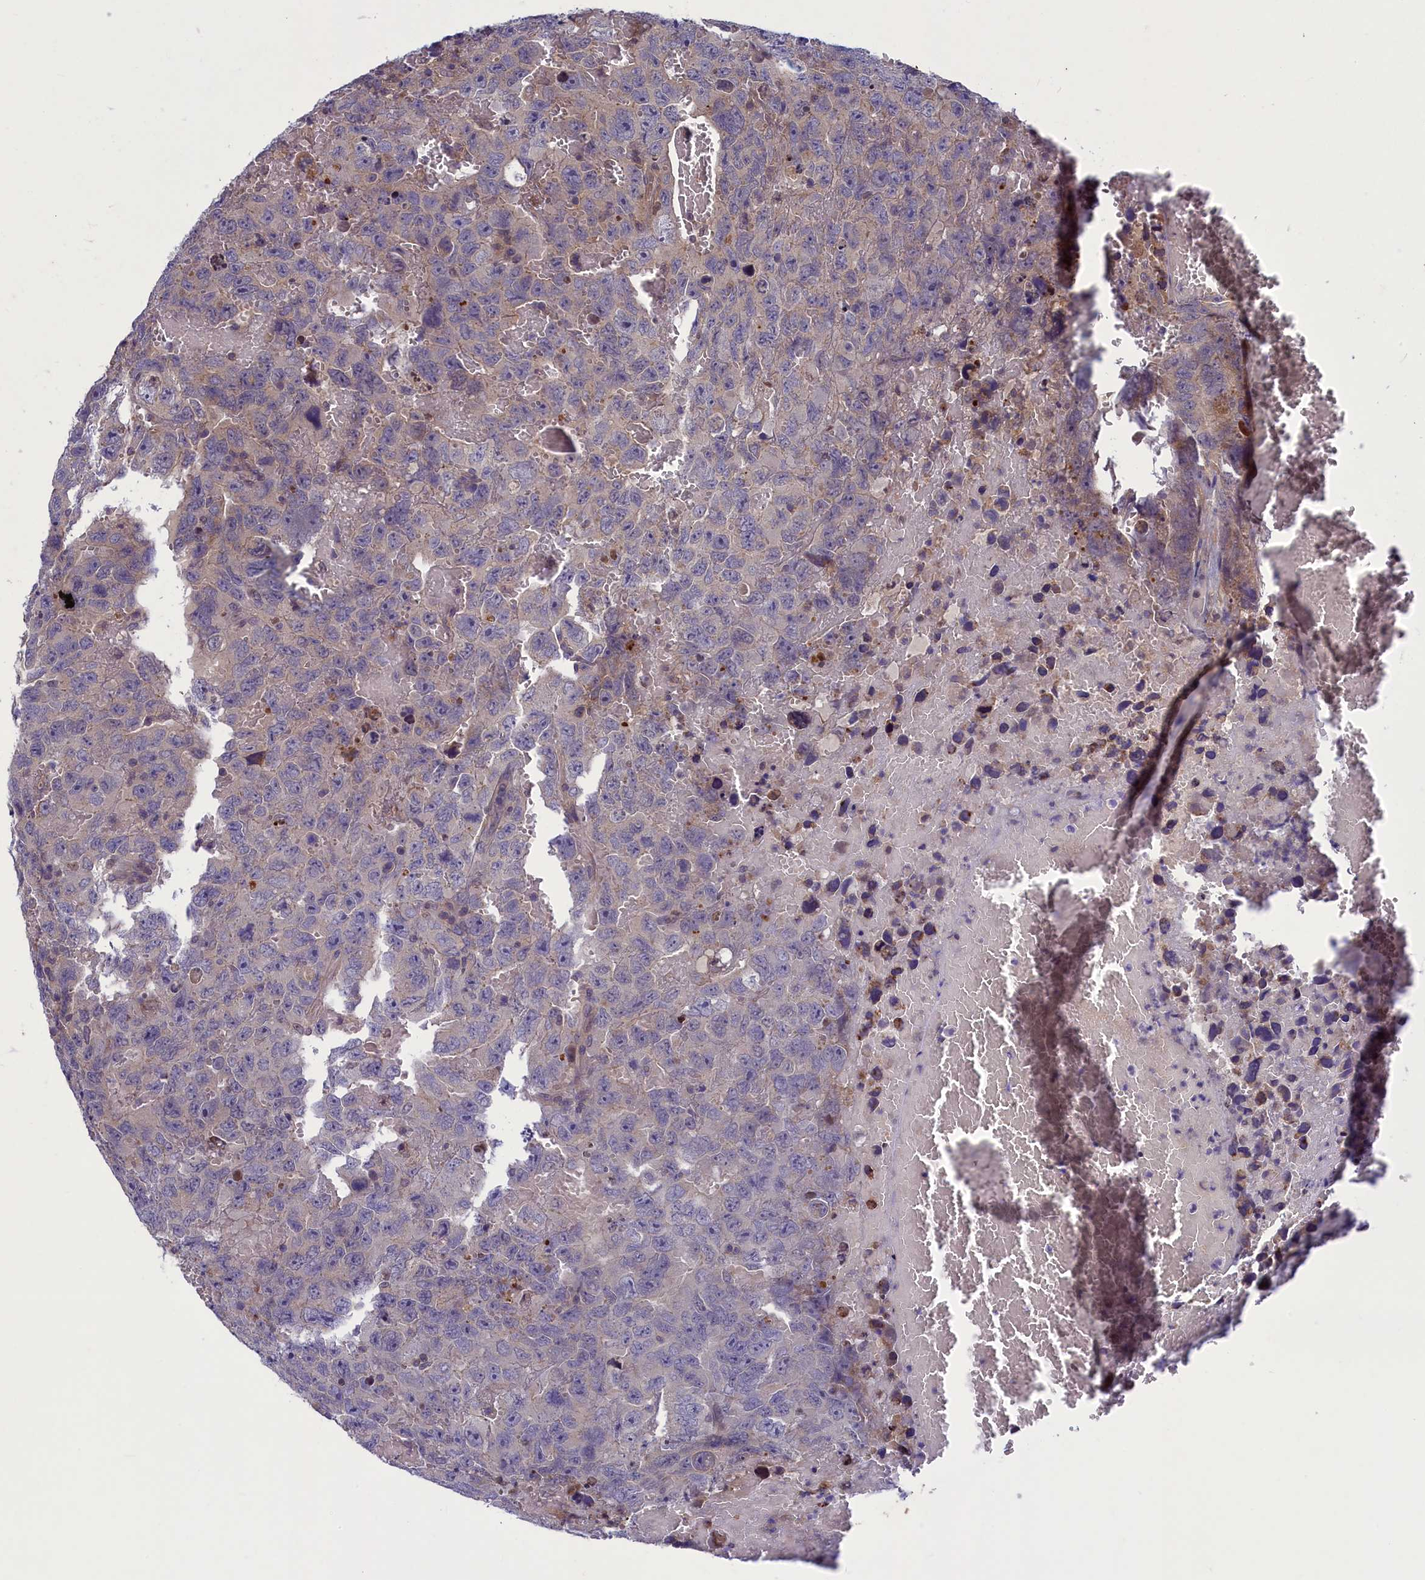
{"staining": {"intensity": "weak", "quantity": "<25%", "location": "cytoplasmic/membranous"}, "tissue": "testis cancer", "cell_type": "Tumor cells", "image_type": "cancer", "snomed": [{"axis": "morphology", "description": "Carcinoma, Embryonal, NOS"}, {"axis": "topography", "description": "Testis"}], "caption": "Immunohistochemistry of testis embryonal carcinoma reveals no expression in tumor cells.", "gene": "NUBP1", "patient": {"sex": "male", "age": 45}}